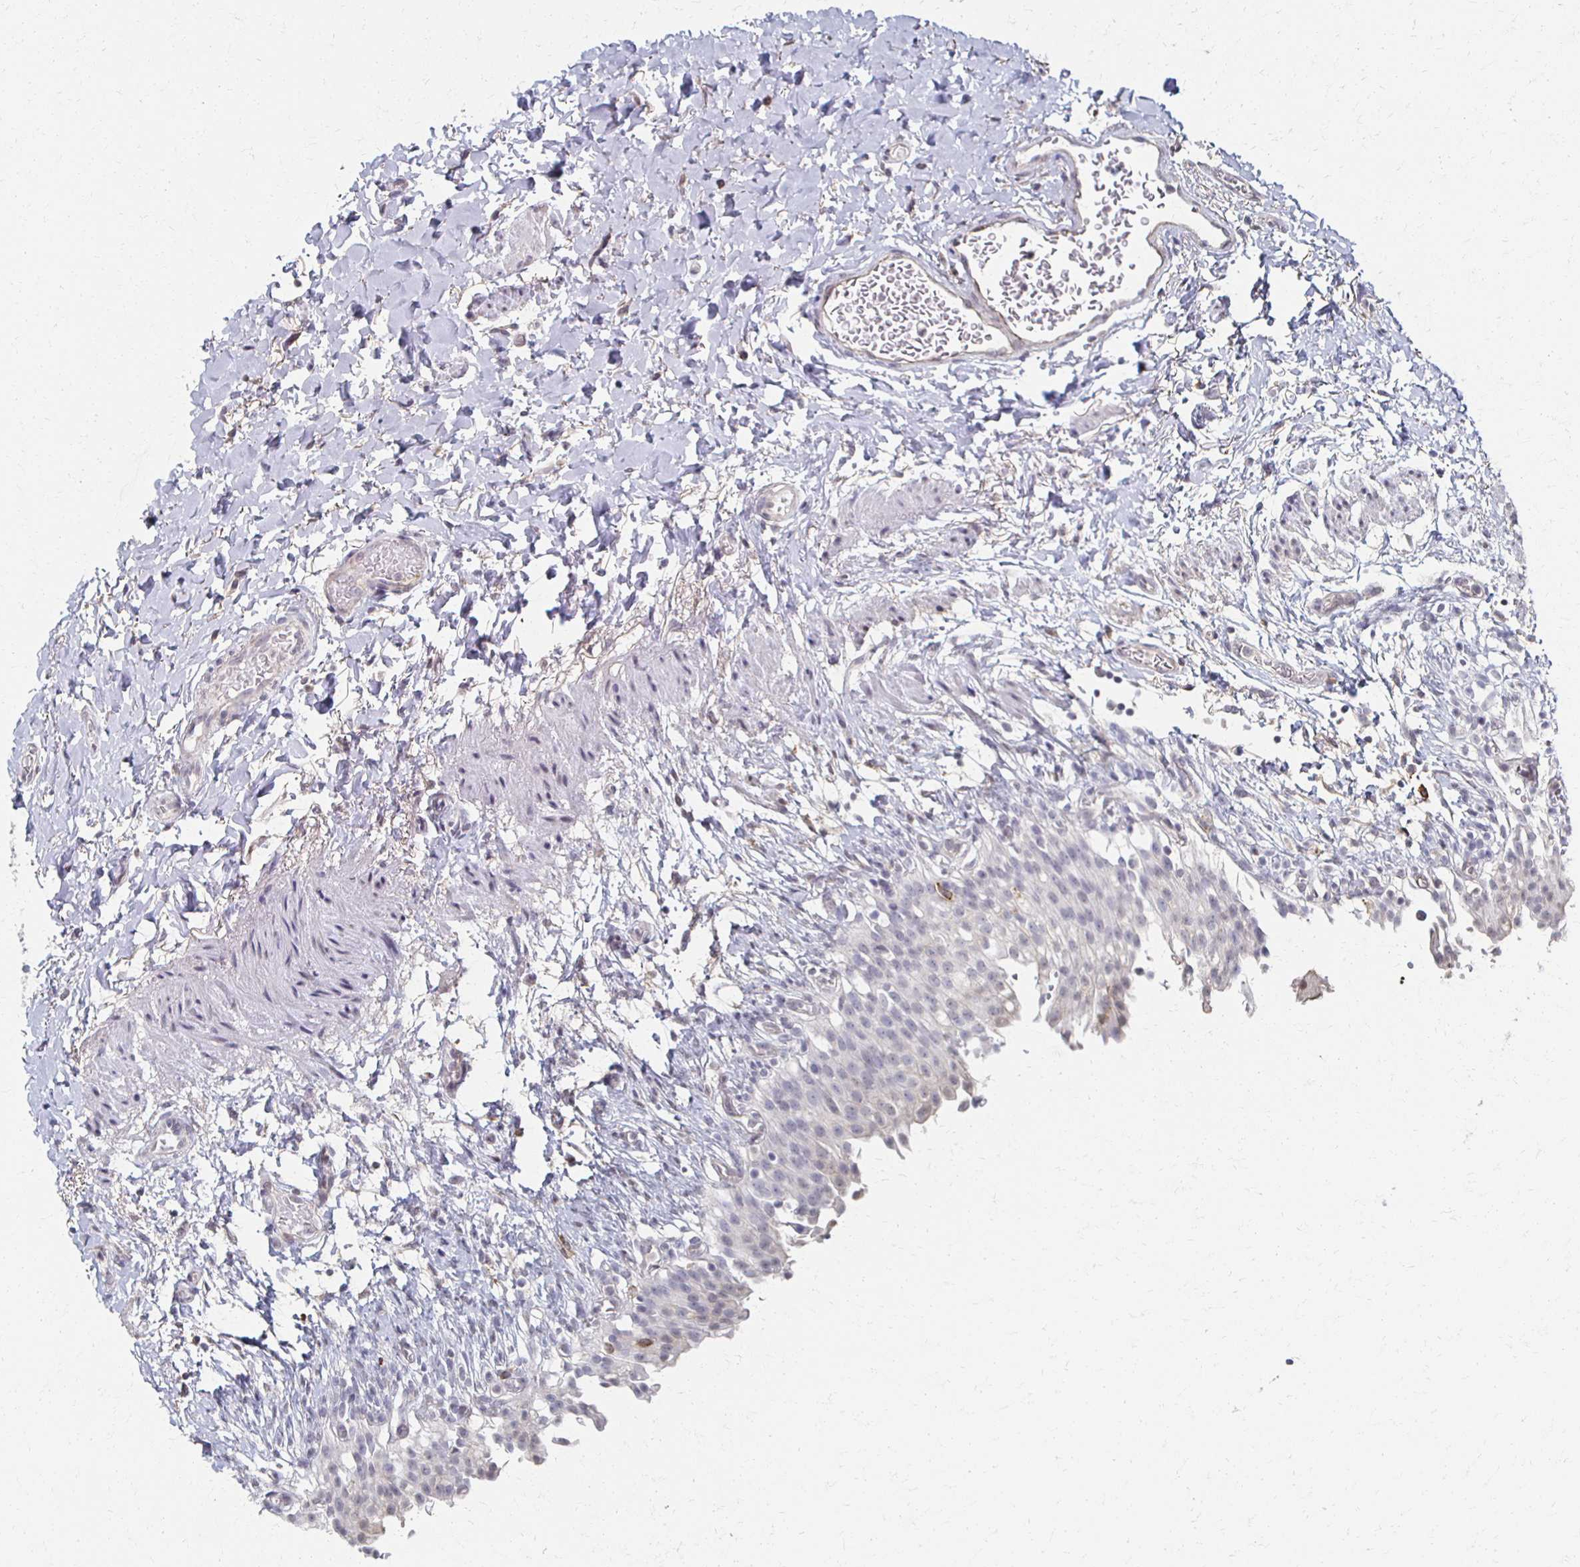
{"staining": {"intensity": "negative", "quantity": "none", "location": "none"}, "tissue": "urinary bladder", "cell_type": "Urothelial cells", "image_type": "normal", "snomed": [{"axis": "morphology", "description": "Normal tissue, NOS"}, {"axis": "topography", "description": "Urinary bladder"}, {"axis": "topography", "description": "Peripheral nerve tissue"}], "caption": "Urothelial cells are negative for brown protein staining in unremarkable urinary bladder. The staining was performed using DAB to visualize the protein expression in brown, while the nuclei were stained in blue with hematoxylin (Magnification: 20x).", "gene": "DAB1", "patient": {"sex": "female", "age": 60}}